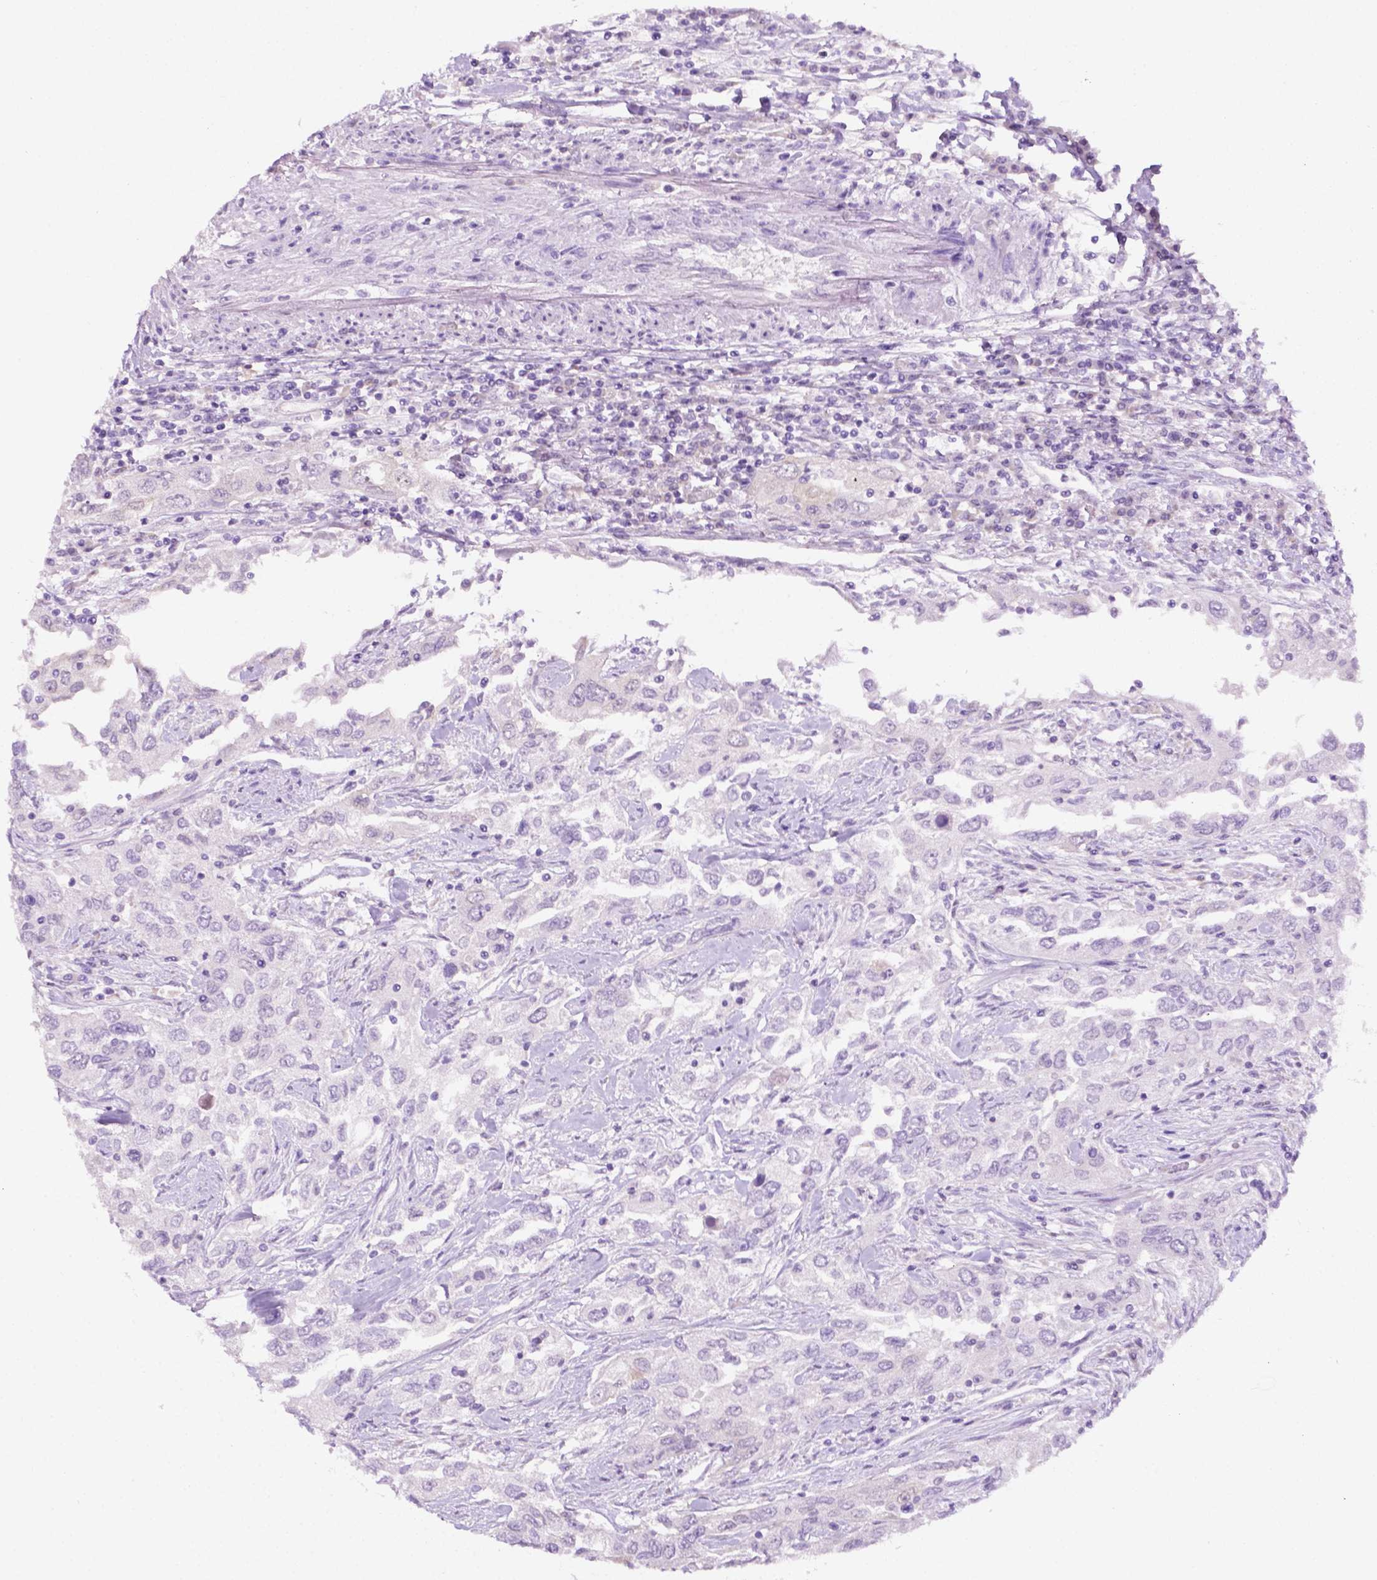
{"staining": {"intensity": "negative", "quantity": "none", "location": "none"}, "tissue": "urothelial cancer", "cell_type": "Tumor cells", "image_type": "cancer", "snomed": [{"axis": "morphology", "description": "Urothelial carcinoma, High grade"}, {"axis": "topography", "description": "Urinary bladder"}], "caption": "The image exhibits no staining of tumor cells in urothelial cancer.", "gene": "PHGR1", "patient": {"sex": "male", "age": 76}}